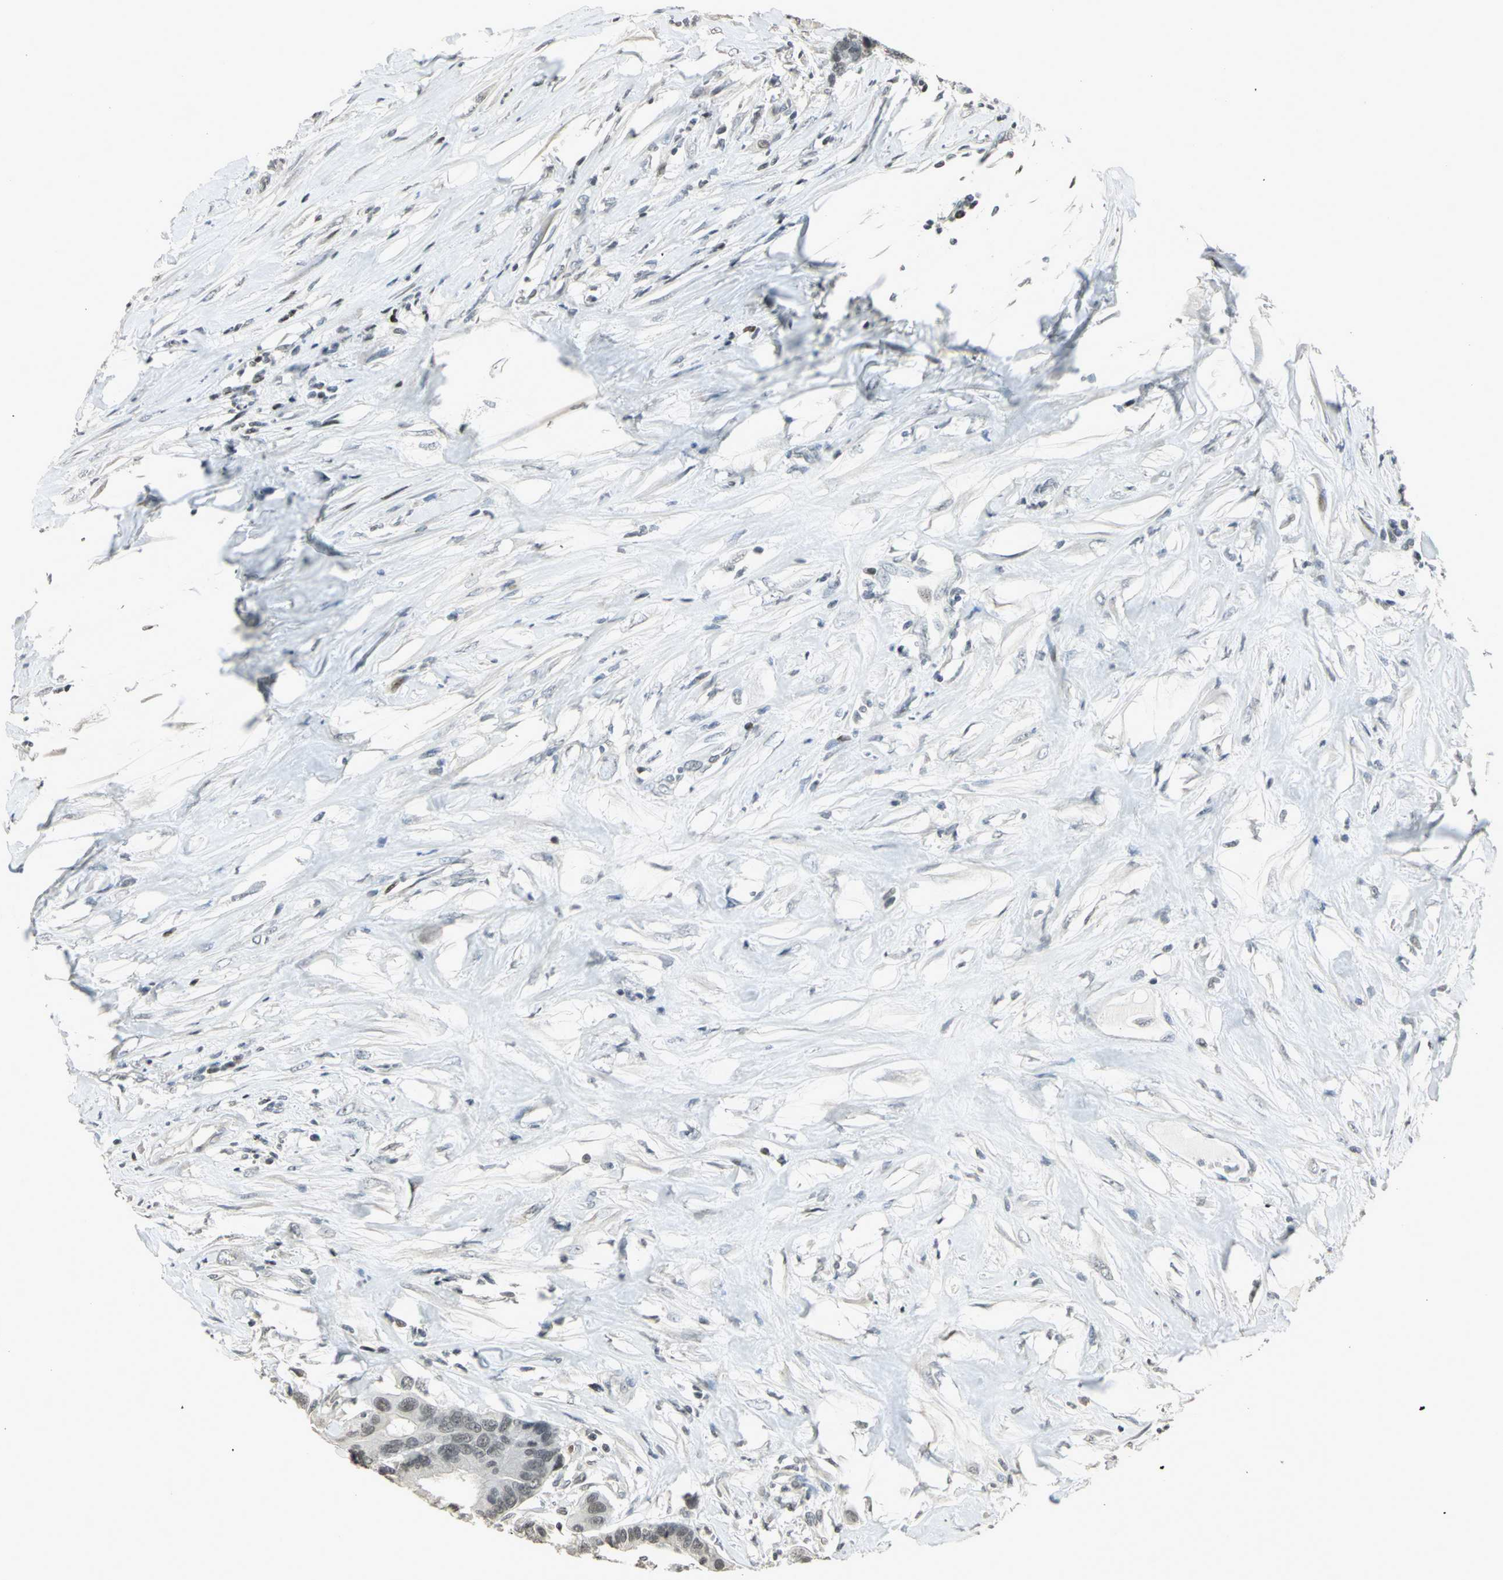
{"staining": {"intensity": "weak", "quantity": "<25%", "location": "nuclear"}, "tissue": "colorectal cancer", "cell_type": "Tumor cells", "image_type": "cancer", "snomed": [{"axis": "morphology", "description": "Adenocarcinoma, NOS"}, {"axis": "topography", "description": "Rectum"}], "caption": "Immunohistochemical staining of colorectal adenocarcinoma exhibits no significant positivity in tumor cells.", "gene": "KDM1A", "patient": {"sex": "male", "age": 55}}